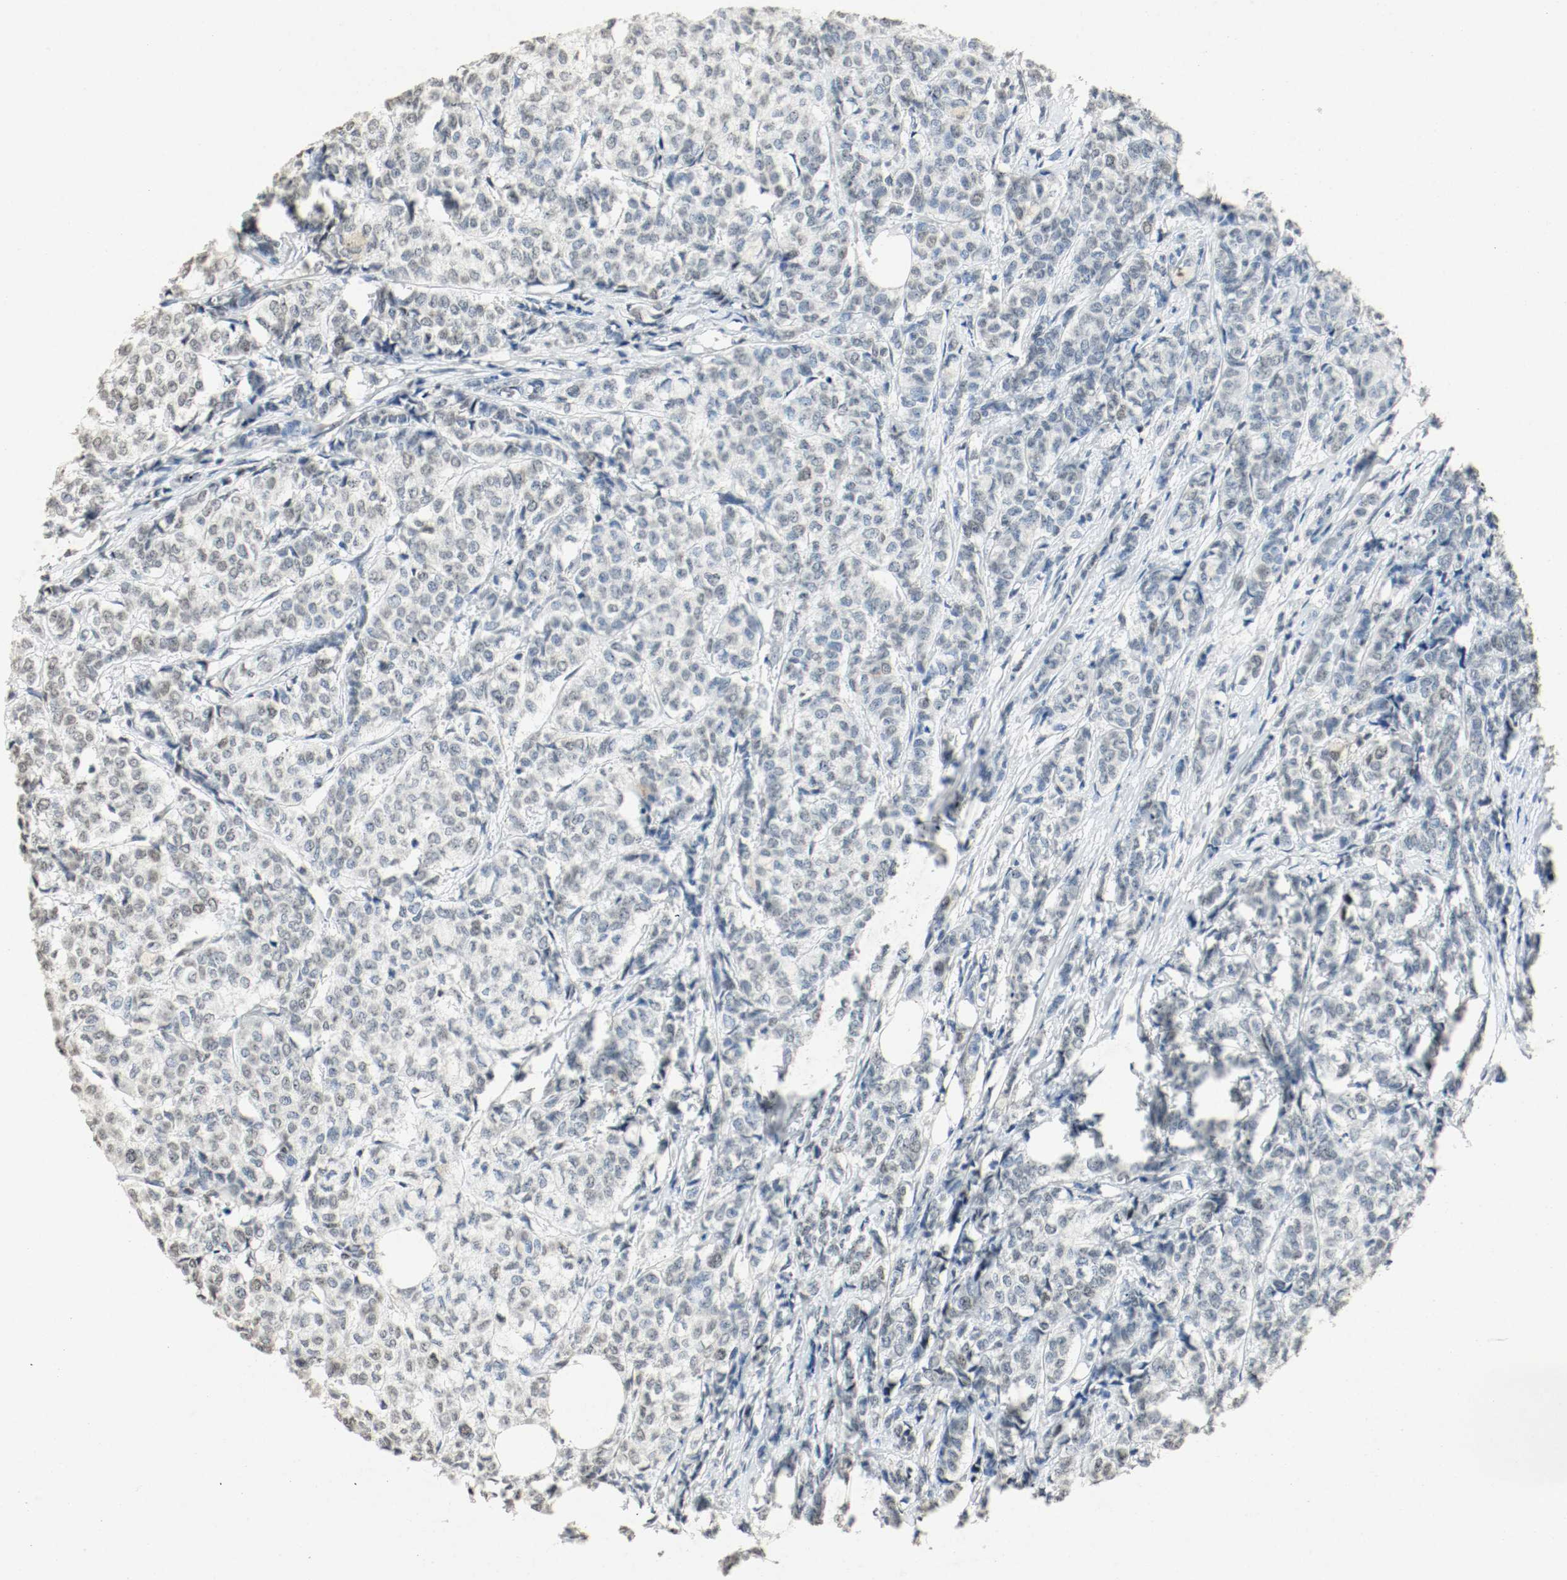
{"staining": {"intensity": "weak", "quantity": "<25%", "location": "nuclear"}, "tissue": "breast cancer", "cell_type": "Tumor cells", "image_type": "cancer", "snomed": [{"axis": "morphology", "description": "Lobular carcinoma"}, {"axis": "topography", "description": "Breast"}], "caption": "Immunohistochemical staining of human breast cancer (lobular carcinoma) exhibits no significant expression in tumor cells.", "gene": "DNMT1", "patient": {"sex": "female", "age": 60}}